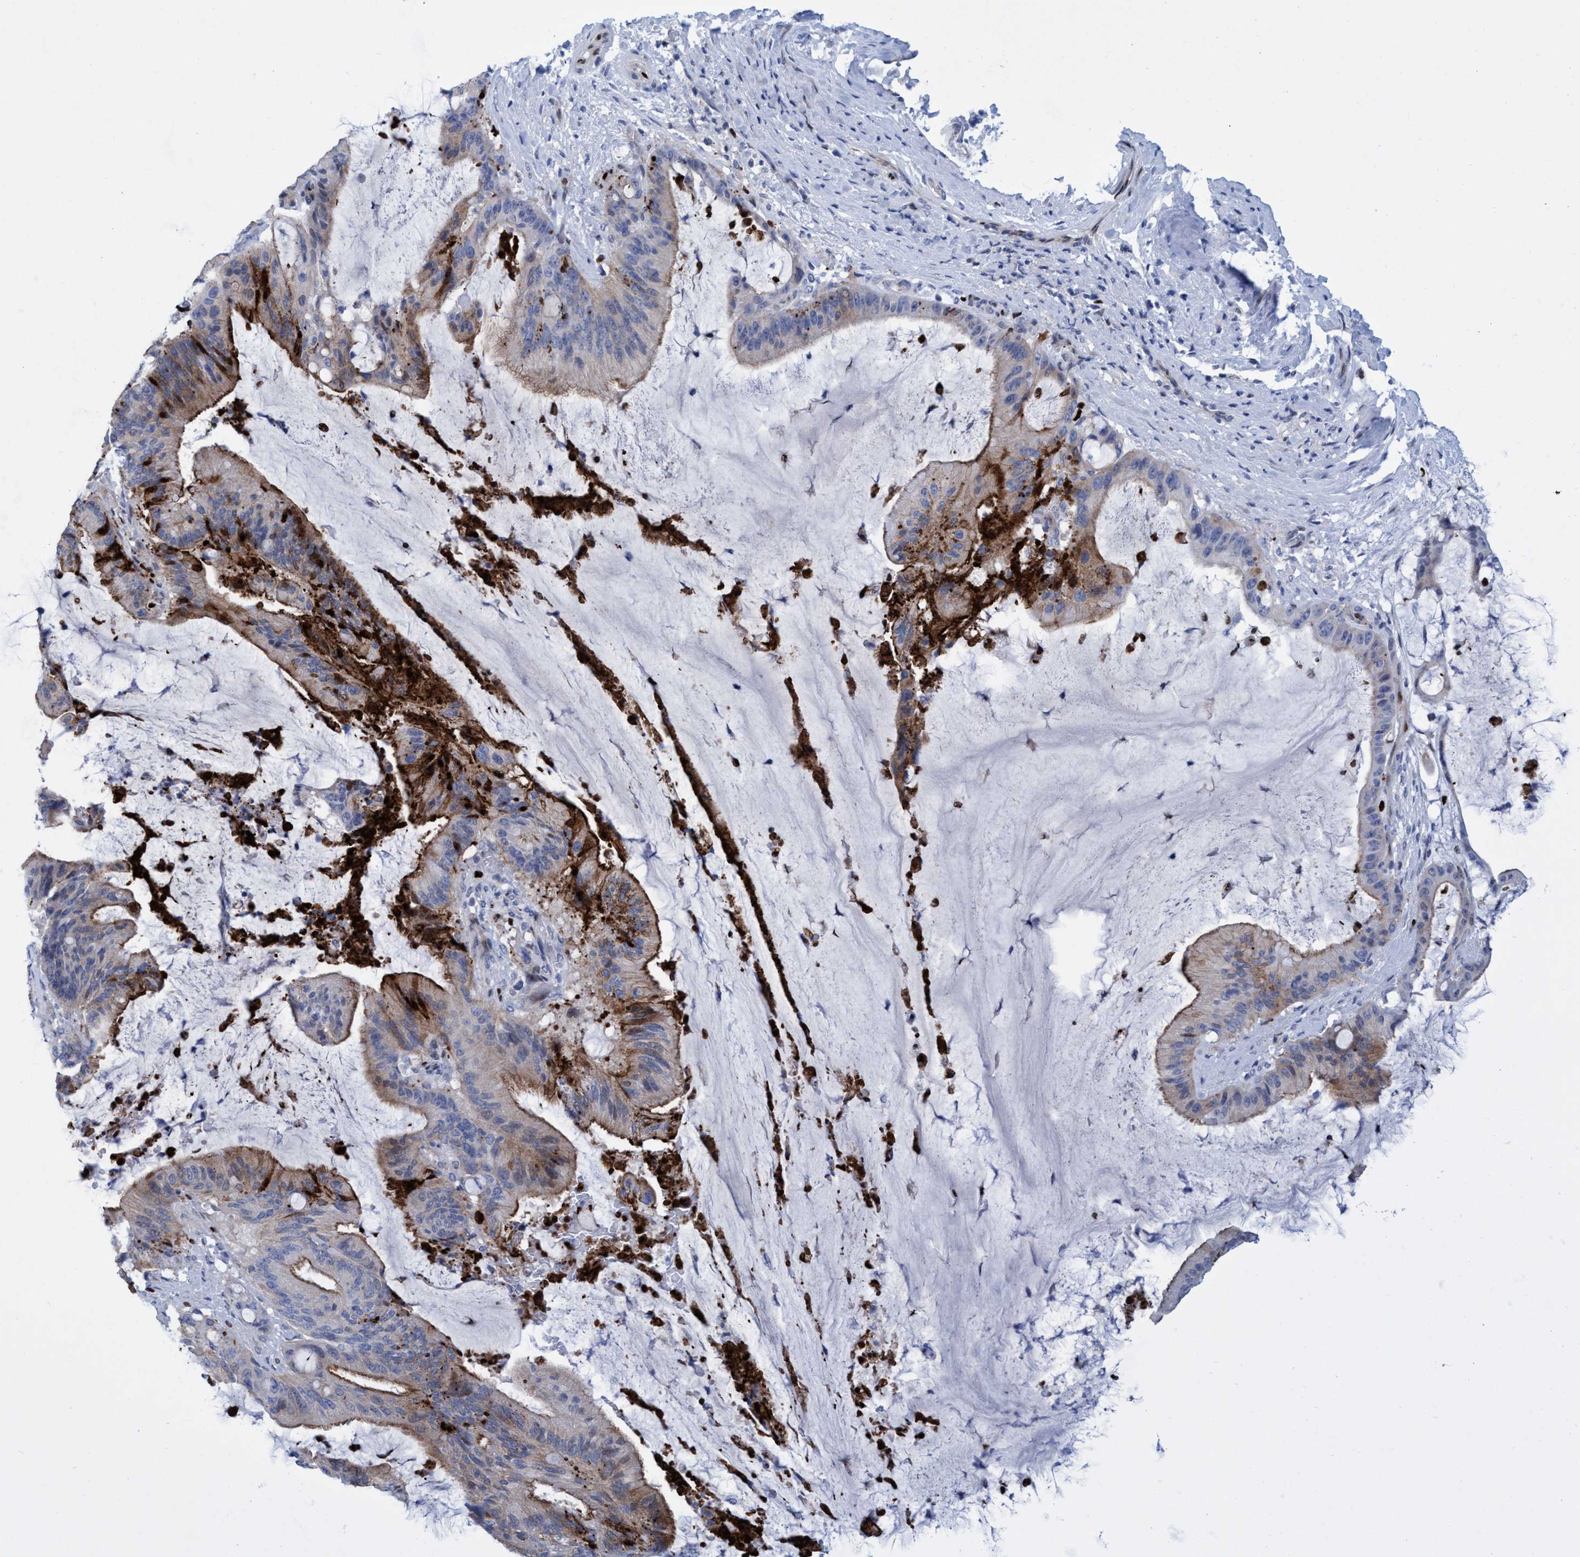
{"staining": {"intensity": "moderate", "quantity": ">75%", "location": "cytoplasmic/membranous"}, "tissue": "liver cancer", "cell_type": "Tumor cells", "image_type": "cancer", "snomed": [{"axis": "morphology", "description": "Normal tissue, NOS"}, {"axis": "morphology", "description": "Cholangiocarcinoma"}, {"axis": "topography", "description": "Liver"}, {"axis": "topography", "description": "Peripheral nerve tissue"}], "caption": "IHC (DAB (3,3'-diaminobenzidine)) staining of liver cancer (cholangiocarcinoma) displays moderate cytoplasmic/membranous protein expression in about >75% of tumor cells. Nuclei are stained in blue.", "gene": "R3HCC1", "patient": {"sex": "female", "age": 73}}